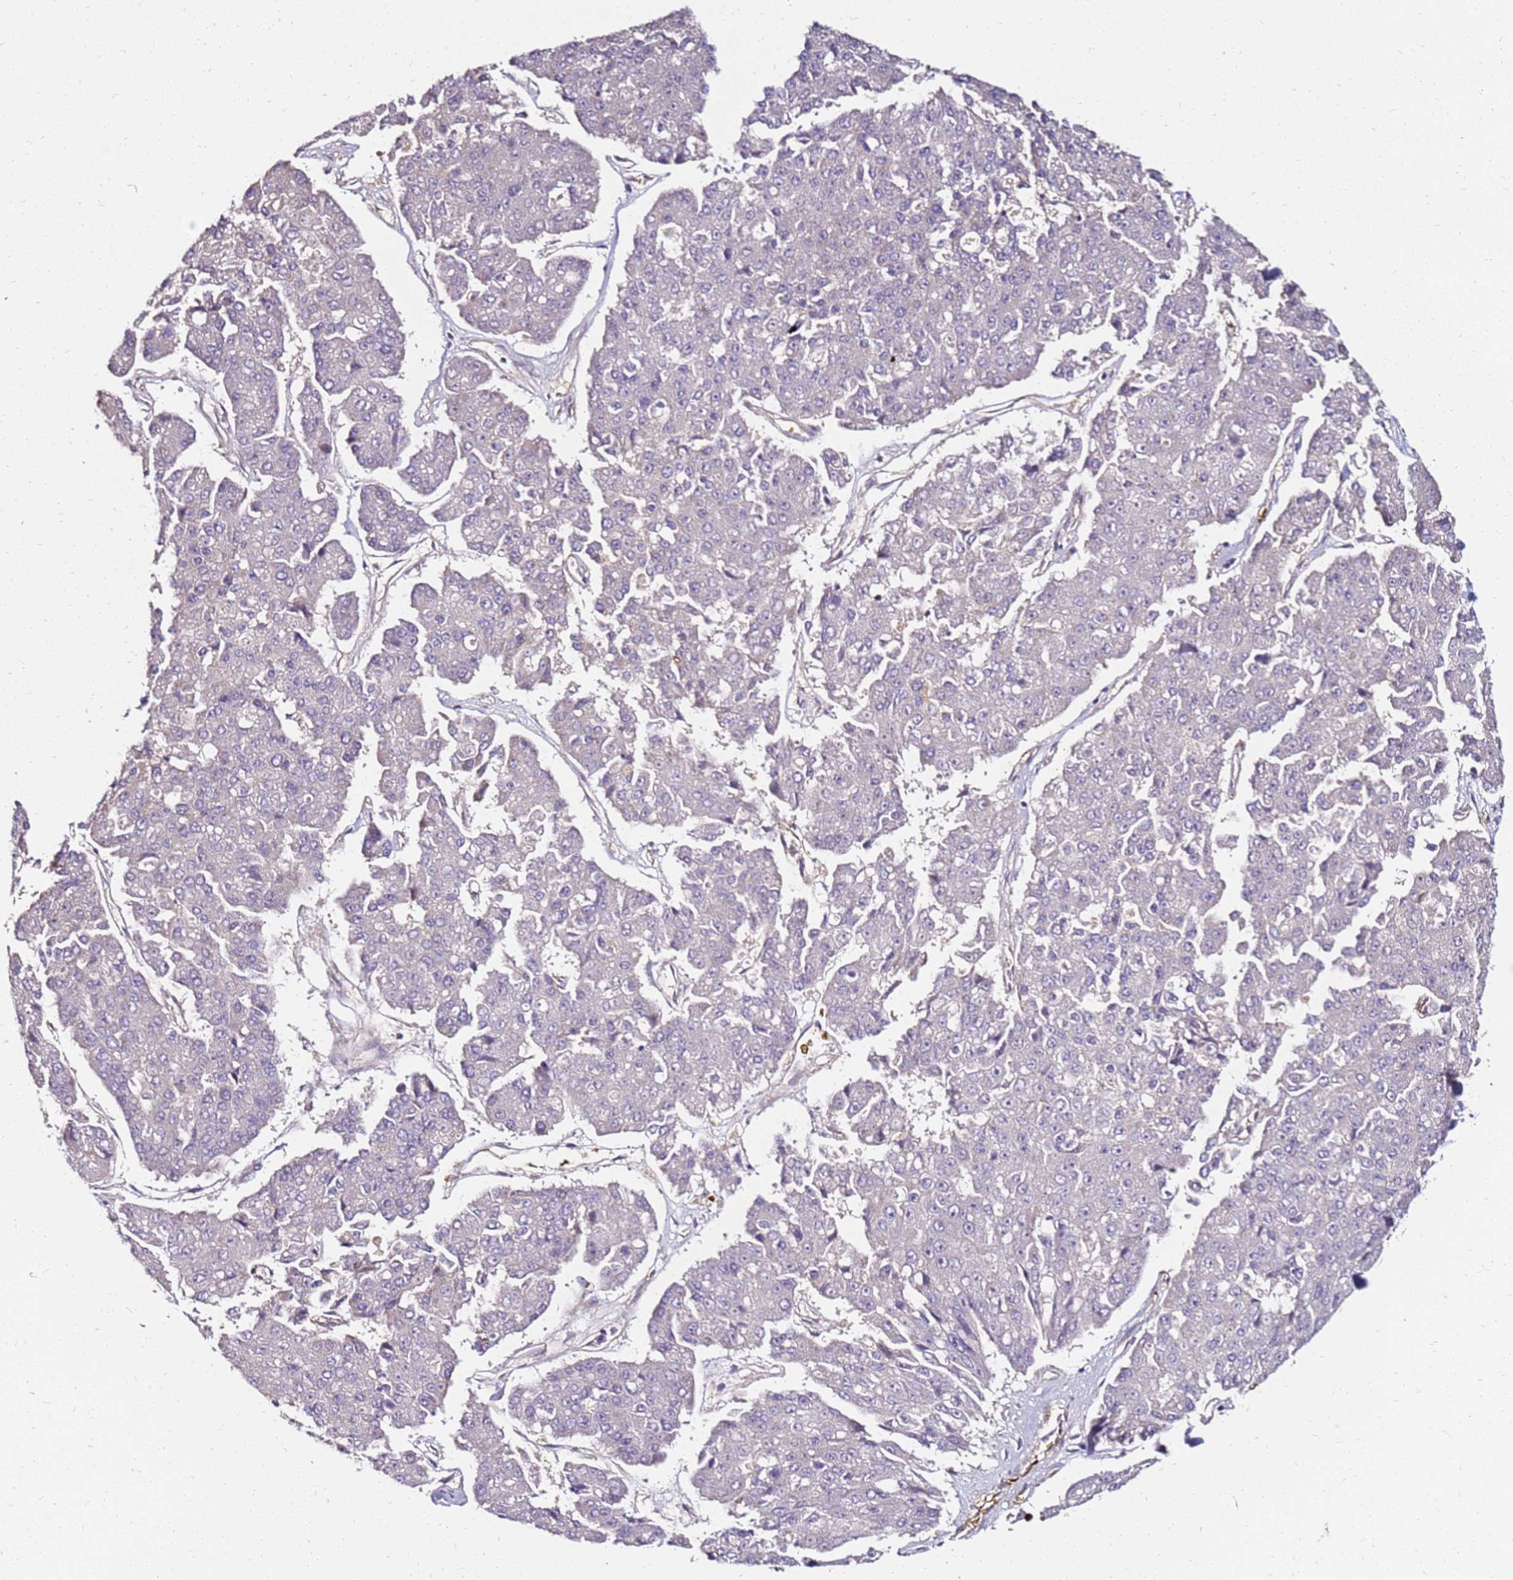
{"staining": {"intensity": "negative", "quantity": "none", "location": "none"}, "tissue": "pancreatic cancer", "cell_type": "Tumor cells", "image_type": "cancer", "snomed": [{"axis": "morphology", "description": "Adenocarcinoma, NOS"}, {"axis": "topography", "description": "Pancreas"}], "caption": "An immunohistochemistry photomicrograph of adenocarcinoma (pancreatic) is shown. There is no staining in tumor cells of adenocarcinoma (pancreatic). (DAB immunohistochemistry (IHC), high magnification).", "gene": "RNF11", "patient": {"sex": "male", "age": 50}}